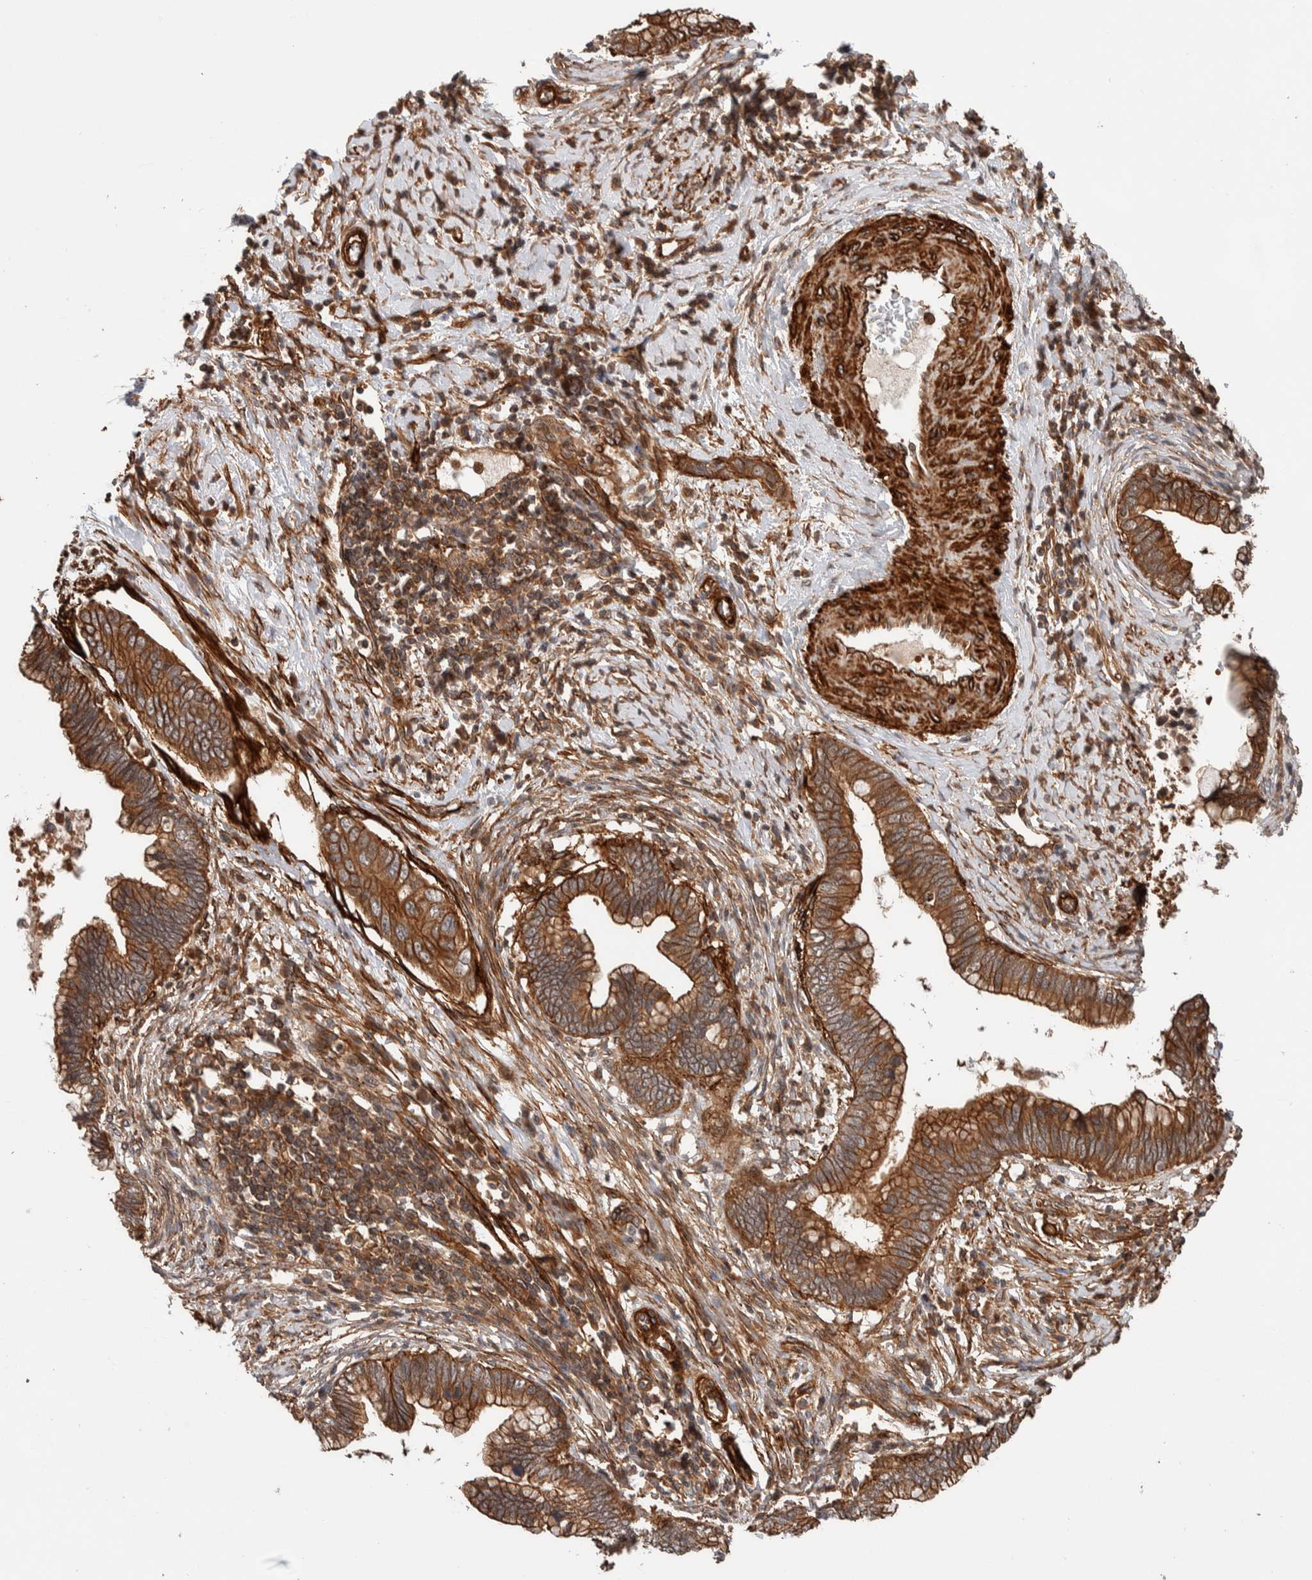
{"staining": {"intensity": "moderate", "quantity": ">75%", "location": "cytoplasmic/membranous"}, "tissue": "cervical cancer", "cell_type": "Tumor cells", "image_type": "cancer", "snomed": [{"axis": "morphology", "description": "Adenocarcinoma, NOS"}, {"axis": "topography", "description": "Cervix"}], "caption": "Protein analysis of adenocarcinoma (cervical) tissue demonstrates moderate cytoplasmic/membranous expression in about >75% of tumor cells.", "gene": "SYNRG", "patient": {"sex": "female", "age": 44}}